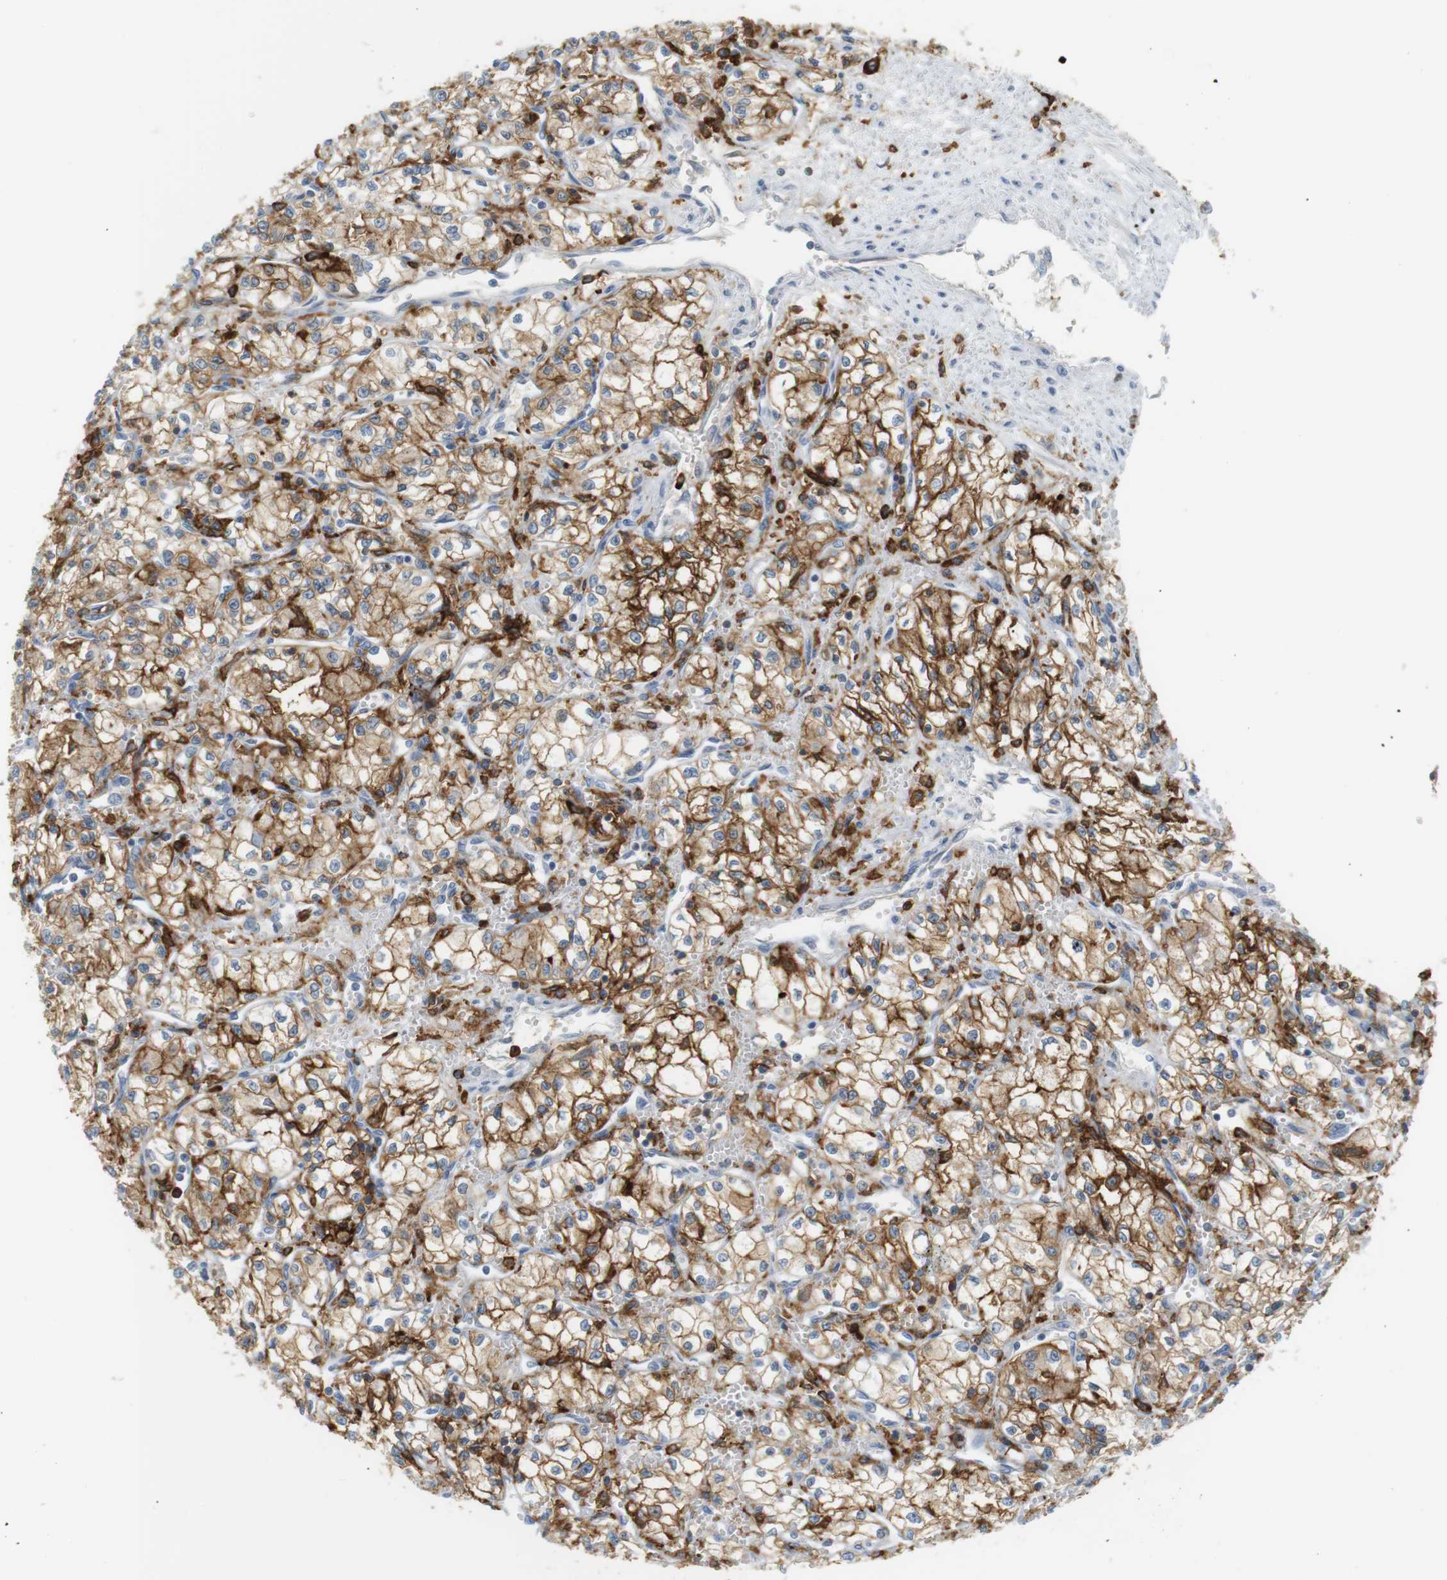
{"staining": {"intensity": "moderate", "quantity": ">75%", "location": "cytoplasmic/membranous"}, "tissue": "renal cancer", "cell_type": "Tumor cells", "image_type": "cancer", "snomed": [{"axis": "morphology", "description": "Normal tissue, NOS"}, {"axis": "morphology", "description": "Adenocarcinoma, NOS"}, {"axis": "topography", "description": "Kidney"}], "caption": "A medium amount of moderate cytoplasmic/membranous expression is seen in about >75% of tumor cells in renal cancer tissue. The staining was performed using DAB (3,3'-diaminobenzidine), with brown indicating positive protein expression. Nuclei are stained blue with hematoxylin.", "gene": "SIRPA", "patient": {"sex": "male", "age": 59}}